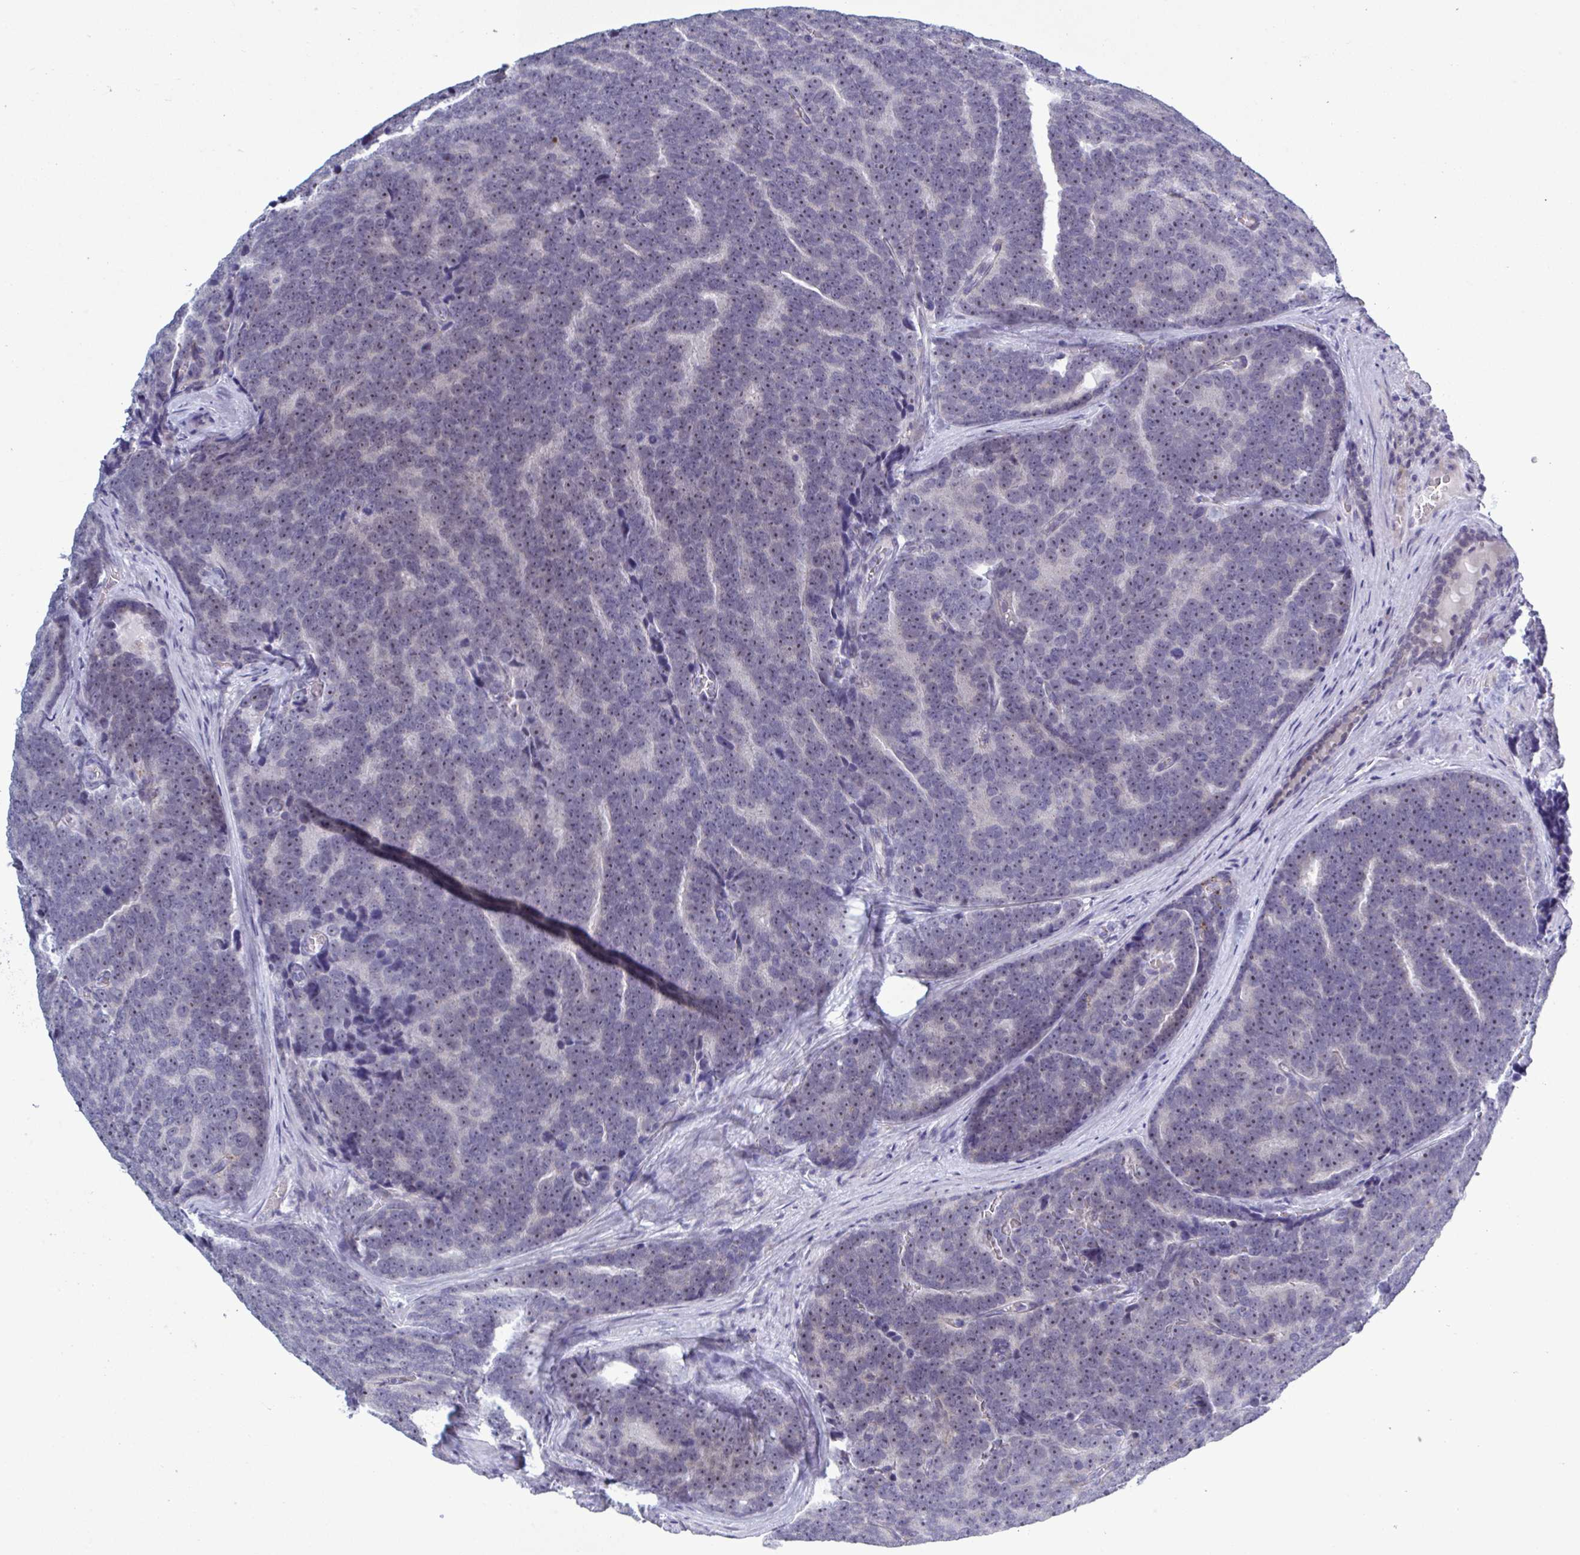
{"staining": {"intensity": "negative", "quantity": "none", "location": "none"}, "tissue": "prostate cancer", "cell_type": "Tumor cells", "image_type": "cancer", "snomed": [{"axis": "morphology", "description": "Adenocarcinoma, Low grade"}, {"axis": "topography", "description": "Prostate"}], "caption": "Tumor cells show no significant protein expression in prostate adenocarcinoma (low-grade). (DAB (3,3'-diaminobenzidine) immunohistochemistry, high magnification).", "gene": "HSD11B2", "patient": {"sex": "male", "age": 62}}